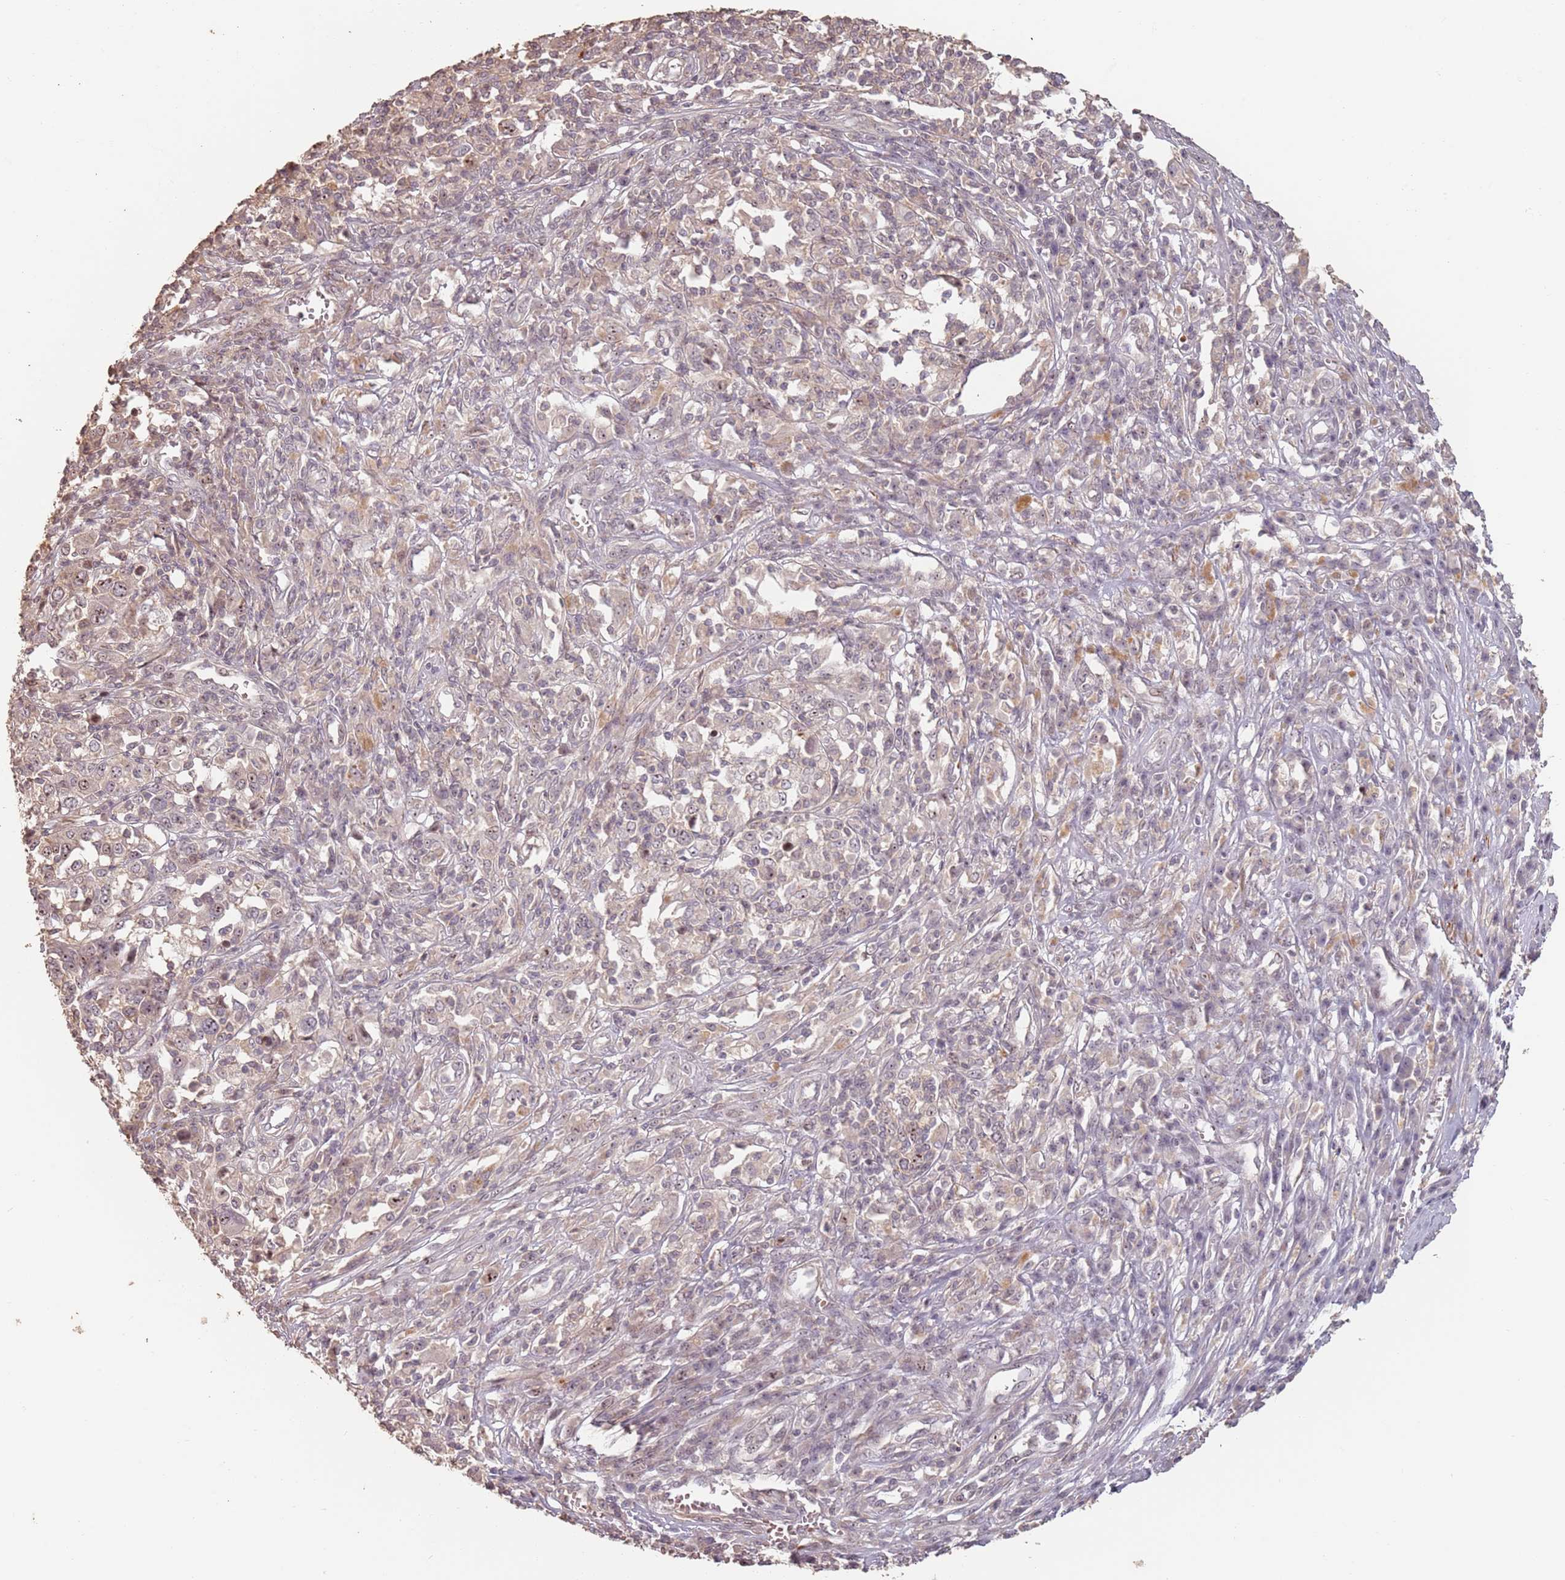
{"staining": {"intensity": "moderate", "quantity": "<25%", "location": "nuclear"}, "tissue": "melanoma", "cell_type": "Tumor cells", "image_type": "cancer", "snomed": [{"axis": "morphology", "description": "Malignant melanoma, Metastatic site"}, {"axis": "topography", "description": "Lymph node"}], "caption": "Human melanoma stained for a protein (brown) demonstrates moderate nuclear positive positivity in approximately <25% of tumor cells.", "gene": "ADTRP", "patient": {"sex": "male", "age": 44}}